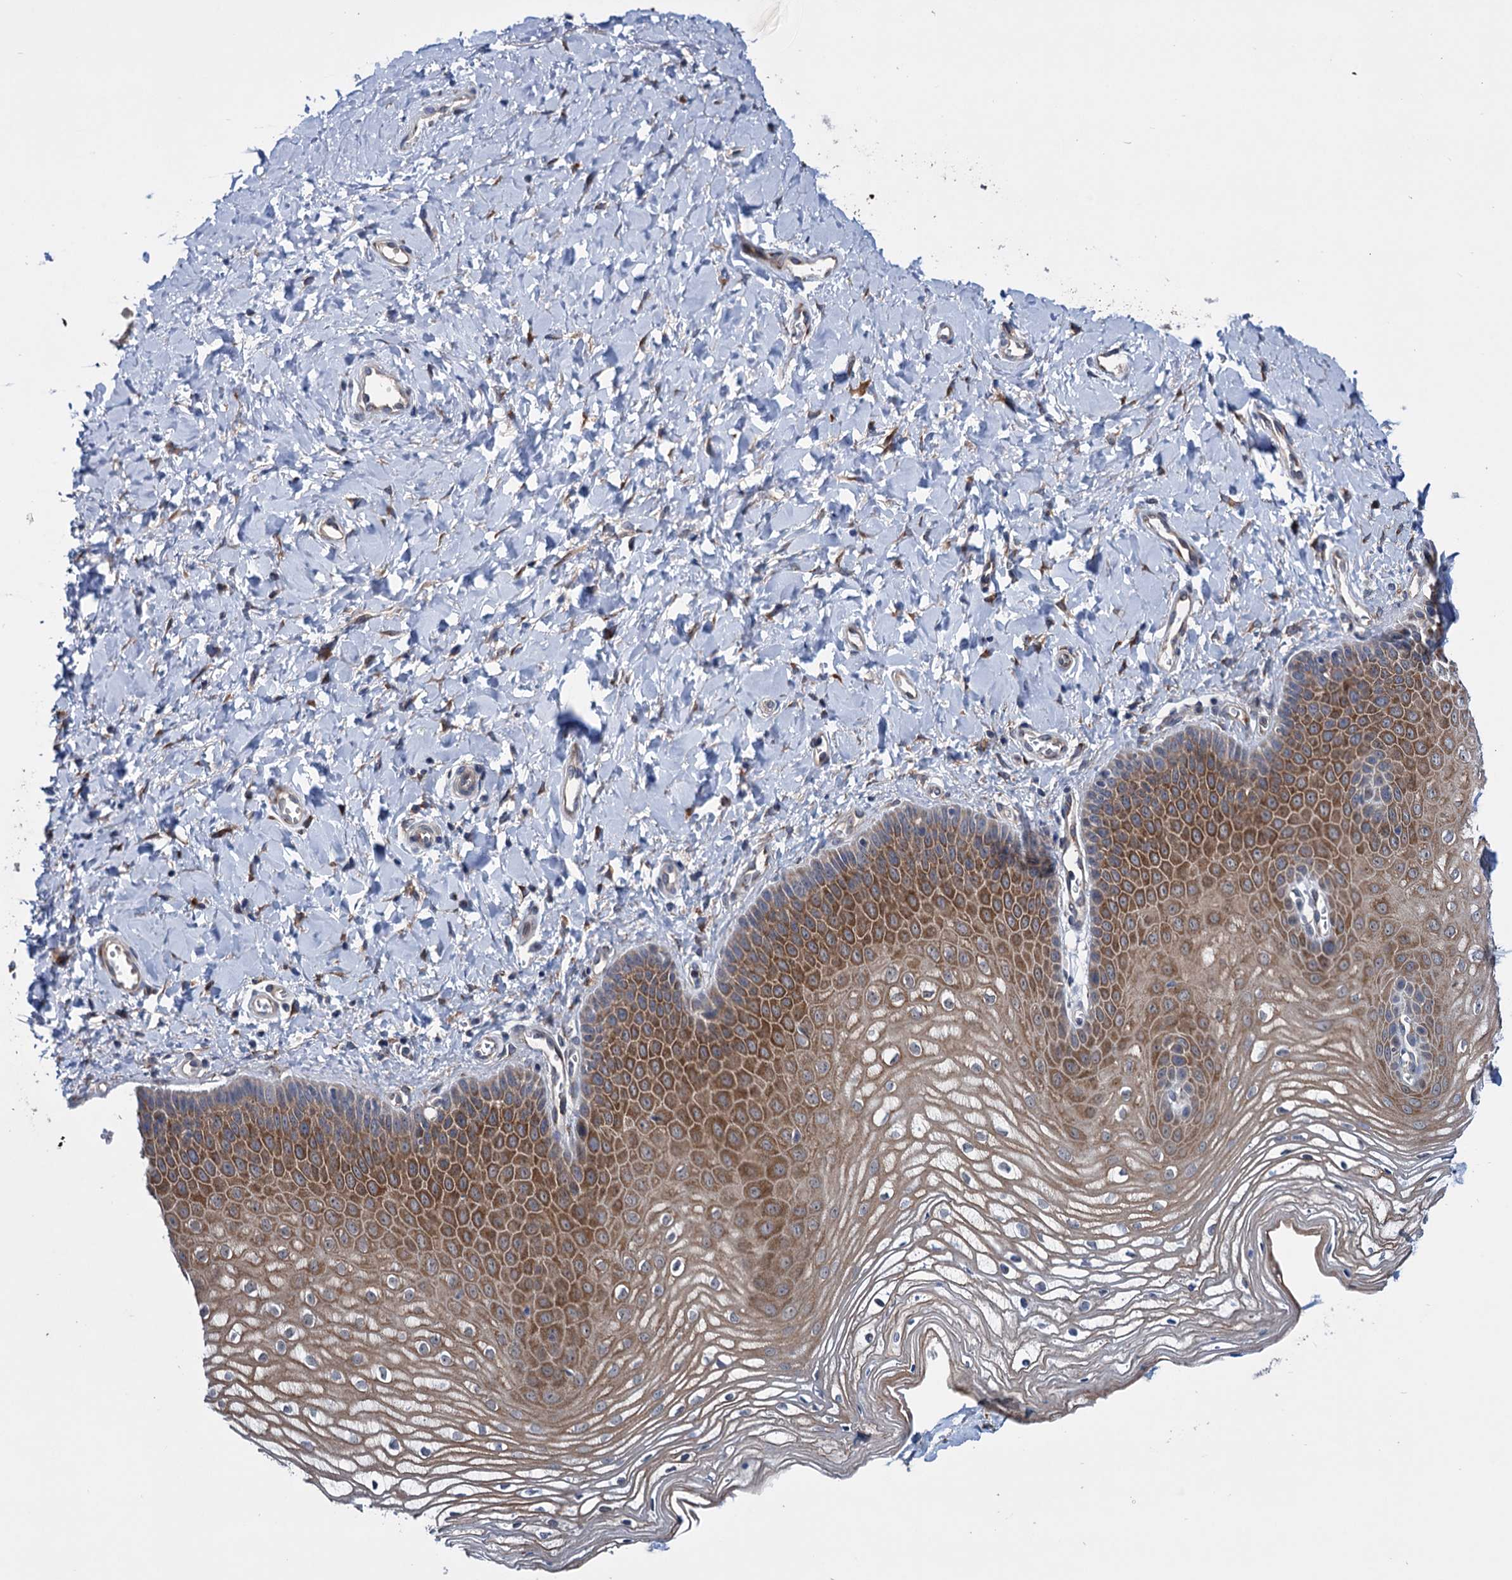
{"staining": {"intensity": "moderate", "quantity": ">75%", "location": "cytoplasmic/membranous"}, "tissue": "vagina", "cell_type": "Squamous epithelial cells", "image_type": "normal", "snomed": [{"axis": "morphology", "description": "Normal tissue, NOS"}, {"axis": "topography", "description": "Vagina"}, {"axis": "topography", "description": "Cervix"}], "caption": "Protein positivity by immunohistochemistry (IHC) displays moderate cytoplasmic/membranous expression in approximately >75% of squamous epithelial cells in benign vagina.", "gene": "EYA4", "patient": {"sex": "female", "age": 40}}